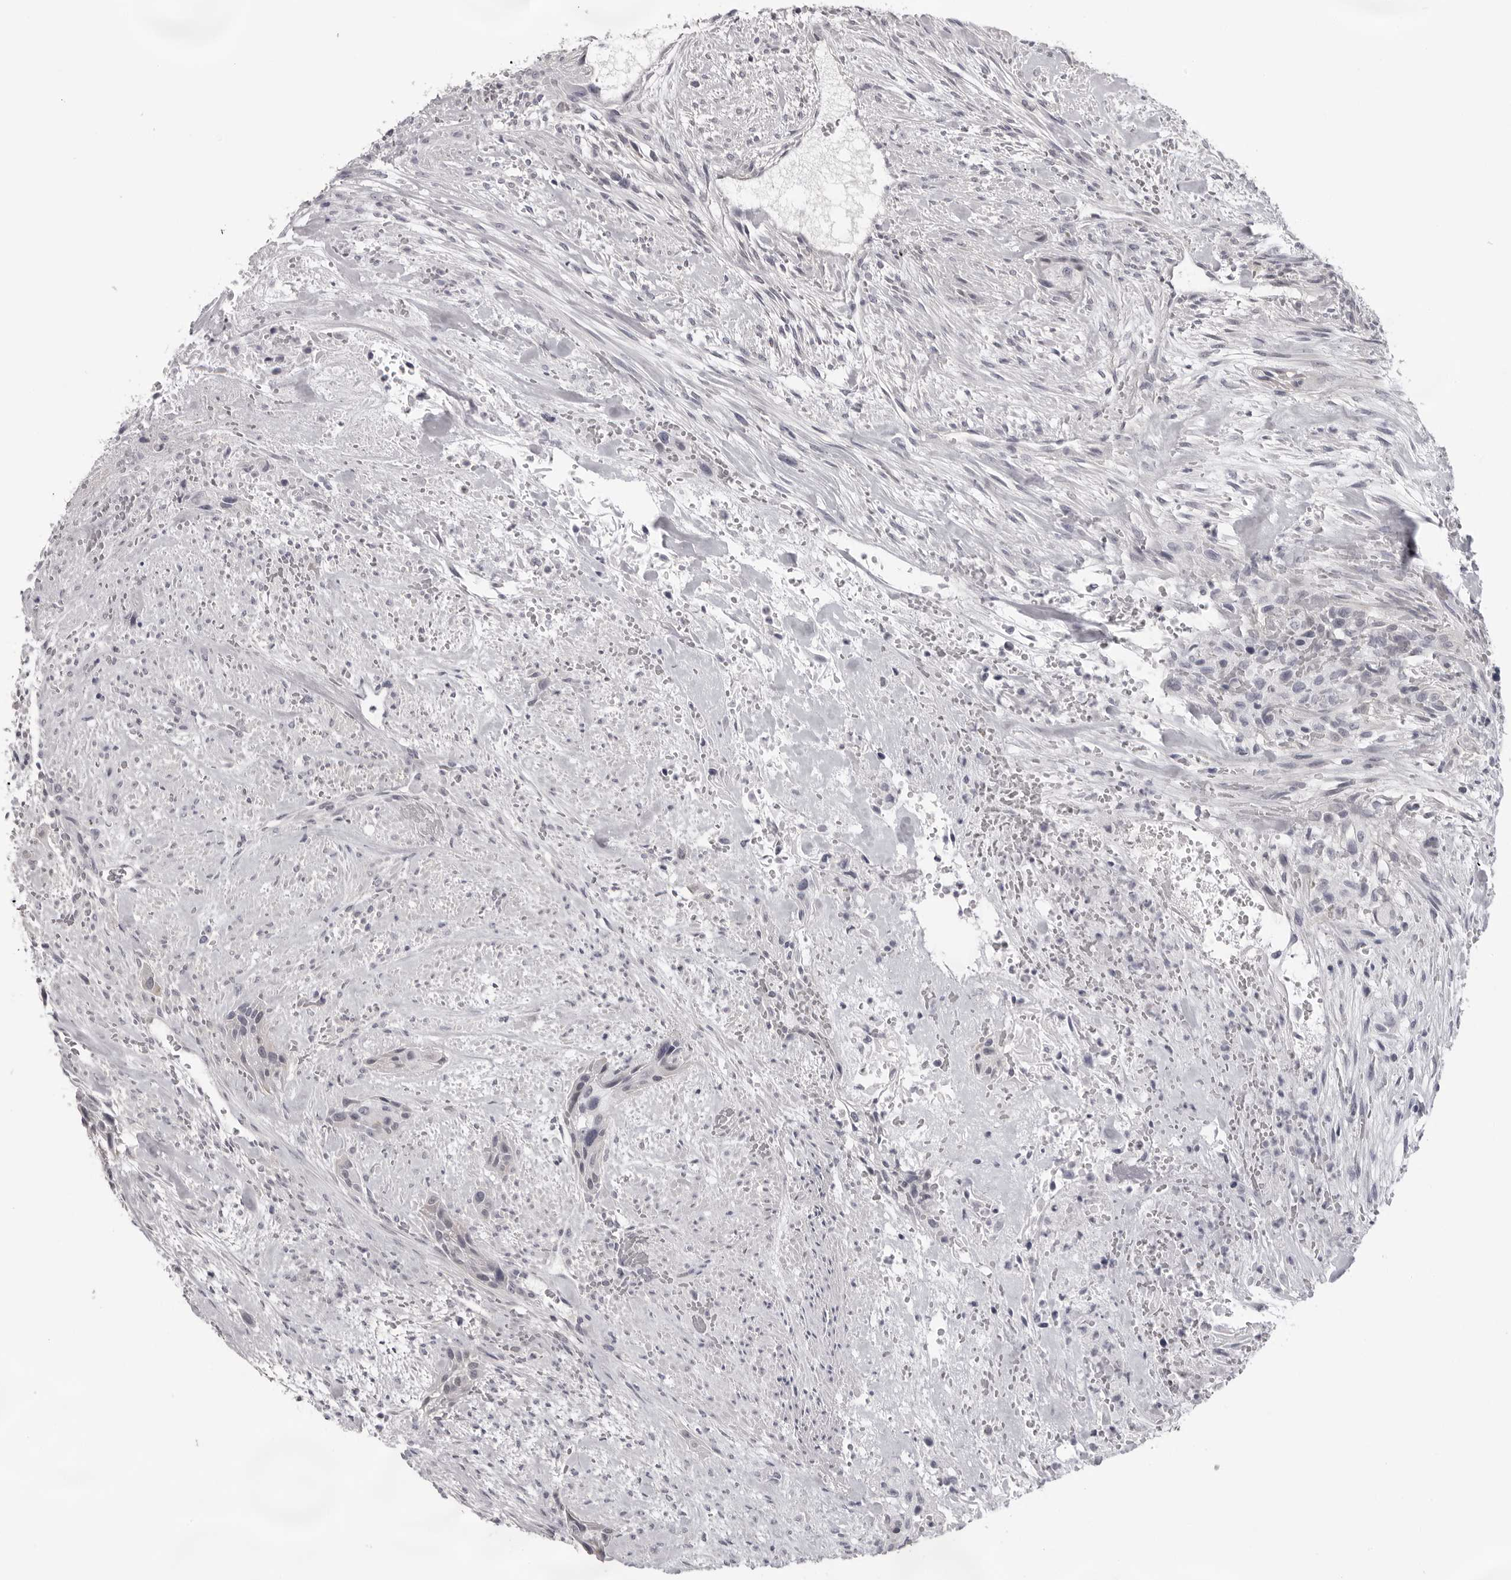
{"staining": {"intensity": "negative", "quantity": "none", "location": "none"}, "tissue": "urothelial cancer", "cell_type": "Tumor cells", "image_type": "cancer", "snomed": [{"axis": "morphology", "description": "Urothelial carcinoma, High grade"}, {"axis": "topography", "description": "Urinary bladder"}], "caption": "Tumor cells show no significant protein positivity in urothelial cancer.", "gene": "DNALI1", "patient": {"sex": "male", "age": 35}}